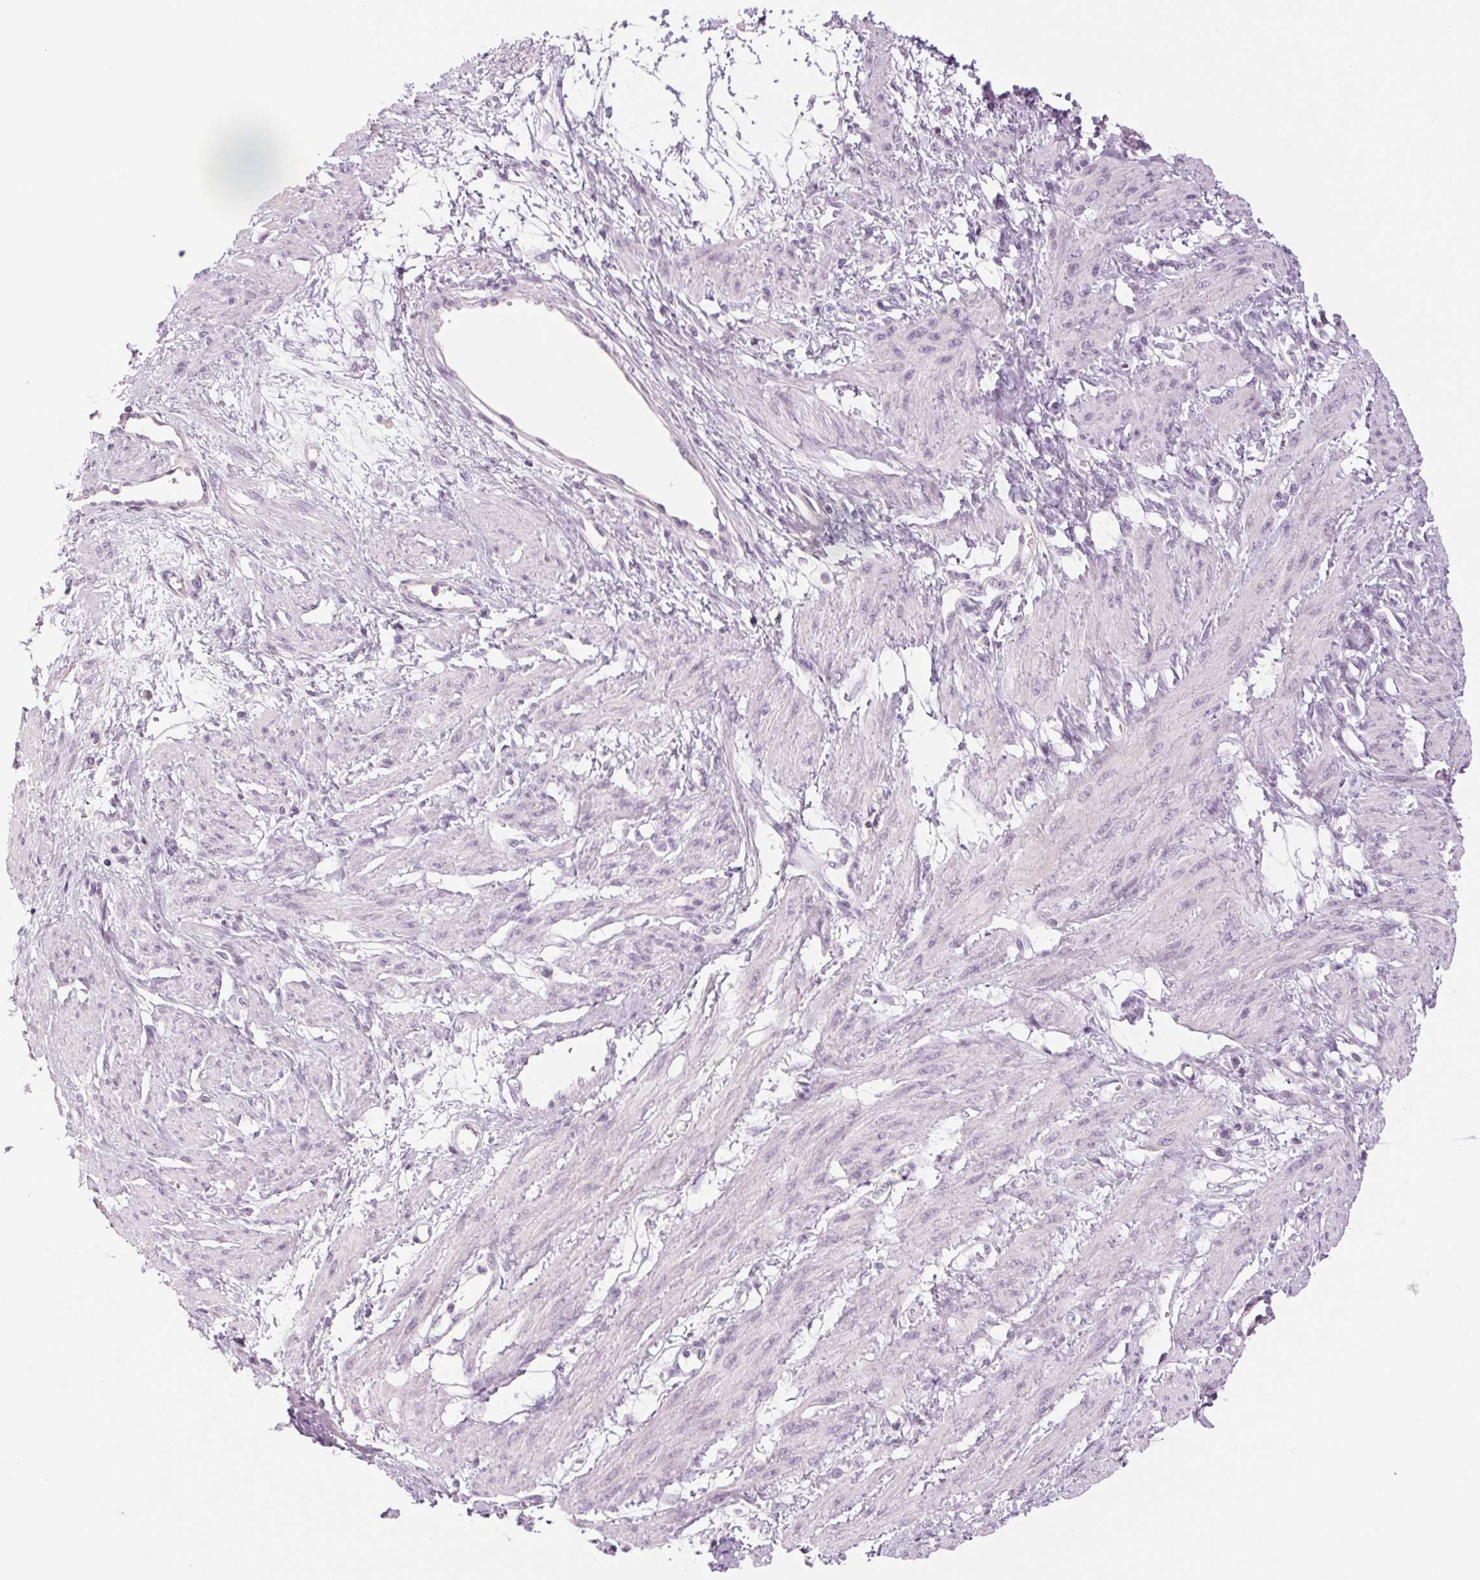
{"staining": {"intensity": "negative", "quantity": "none", "location": "none"}, "tissue": "smooth muscle", "cell_type": "Smooth muscle cells", "image_type": "normal", "snomed": [{"axis": "morphology", "description": "Normal tissue, NOS"}, {"axis": "topography", "description": "Smooth muscle"}, {"axis": "topography", "description": "Uterus"}], "caption": "DAB immunohistochemical staining of unremarkable human smooth muscle displays no significant expression in smooth muscle cells. (DAB (3,3'-diaminobenzidine) immunohistochemistry (IHC) with hematoxylin counter stain).", "gene": "MPO", "patient": {"sex": "female", "age": 39}}